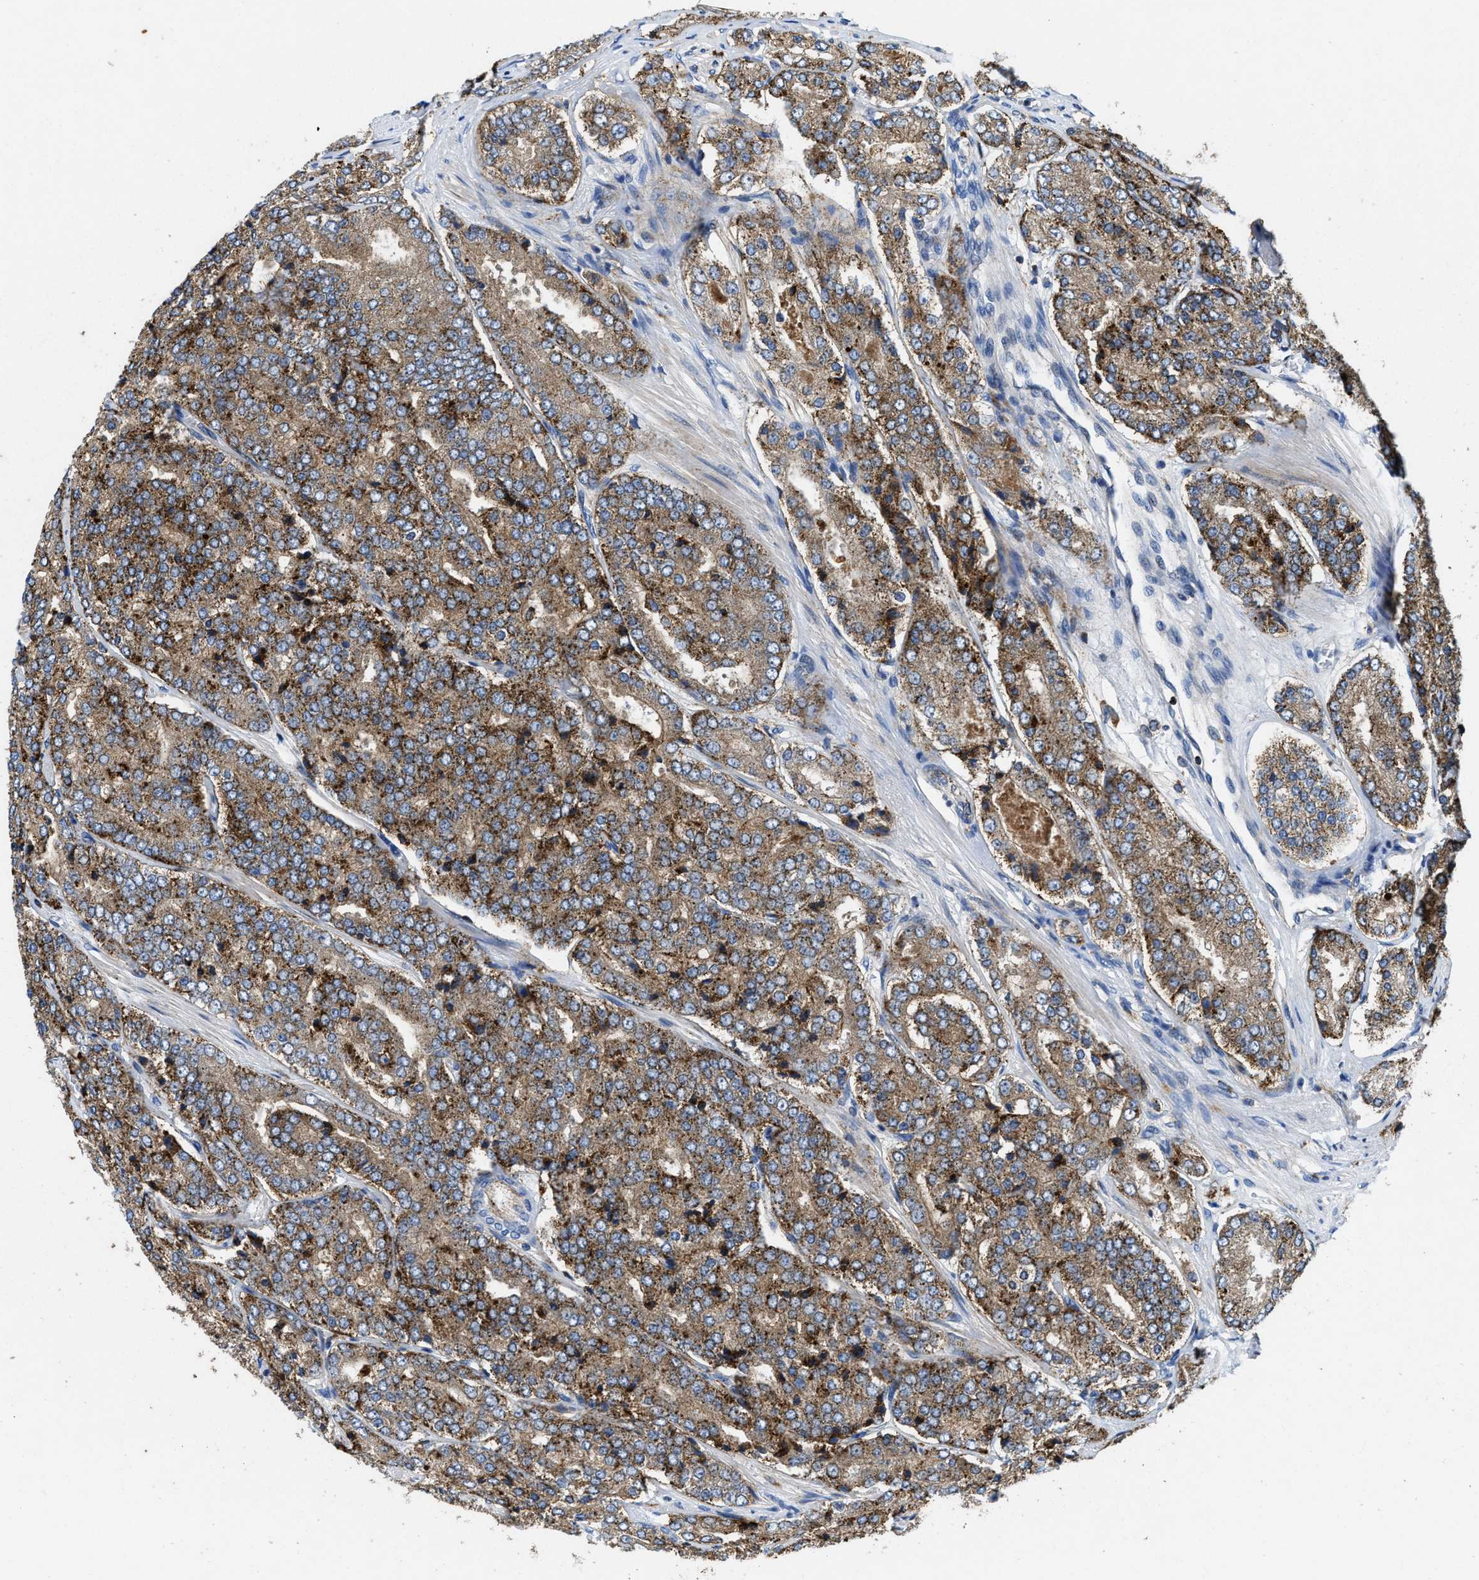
{"staining": {"intensity": "moderate", "quantity": ">75%", "location": "cytoplasmic/membranous"}, "tissue": "prostate cancer", "cell_type": "Tumor cells", "image_type": "cancer", "snomed": [{"axis": "morphology", "description": "Adenocarcinoma, High grade"}, {"axis": "topography", "description": "Prostate"}], "caption": "This micrograph shows IHC staining of human prostate cancer, with medium moderate cytoplasmic/membranous staining in approximately >75% of tumor cells.", "gene": "ENPP4", "patient": {"sex": "male", "age": 65}}